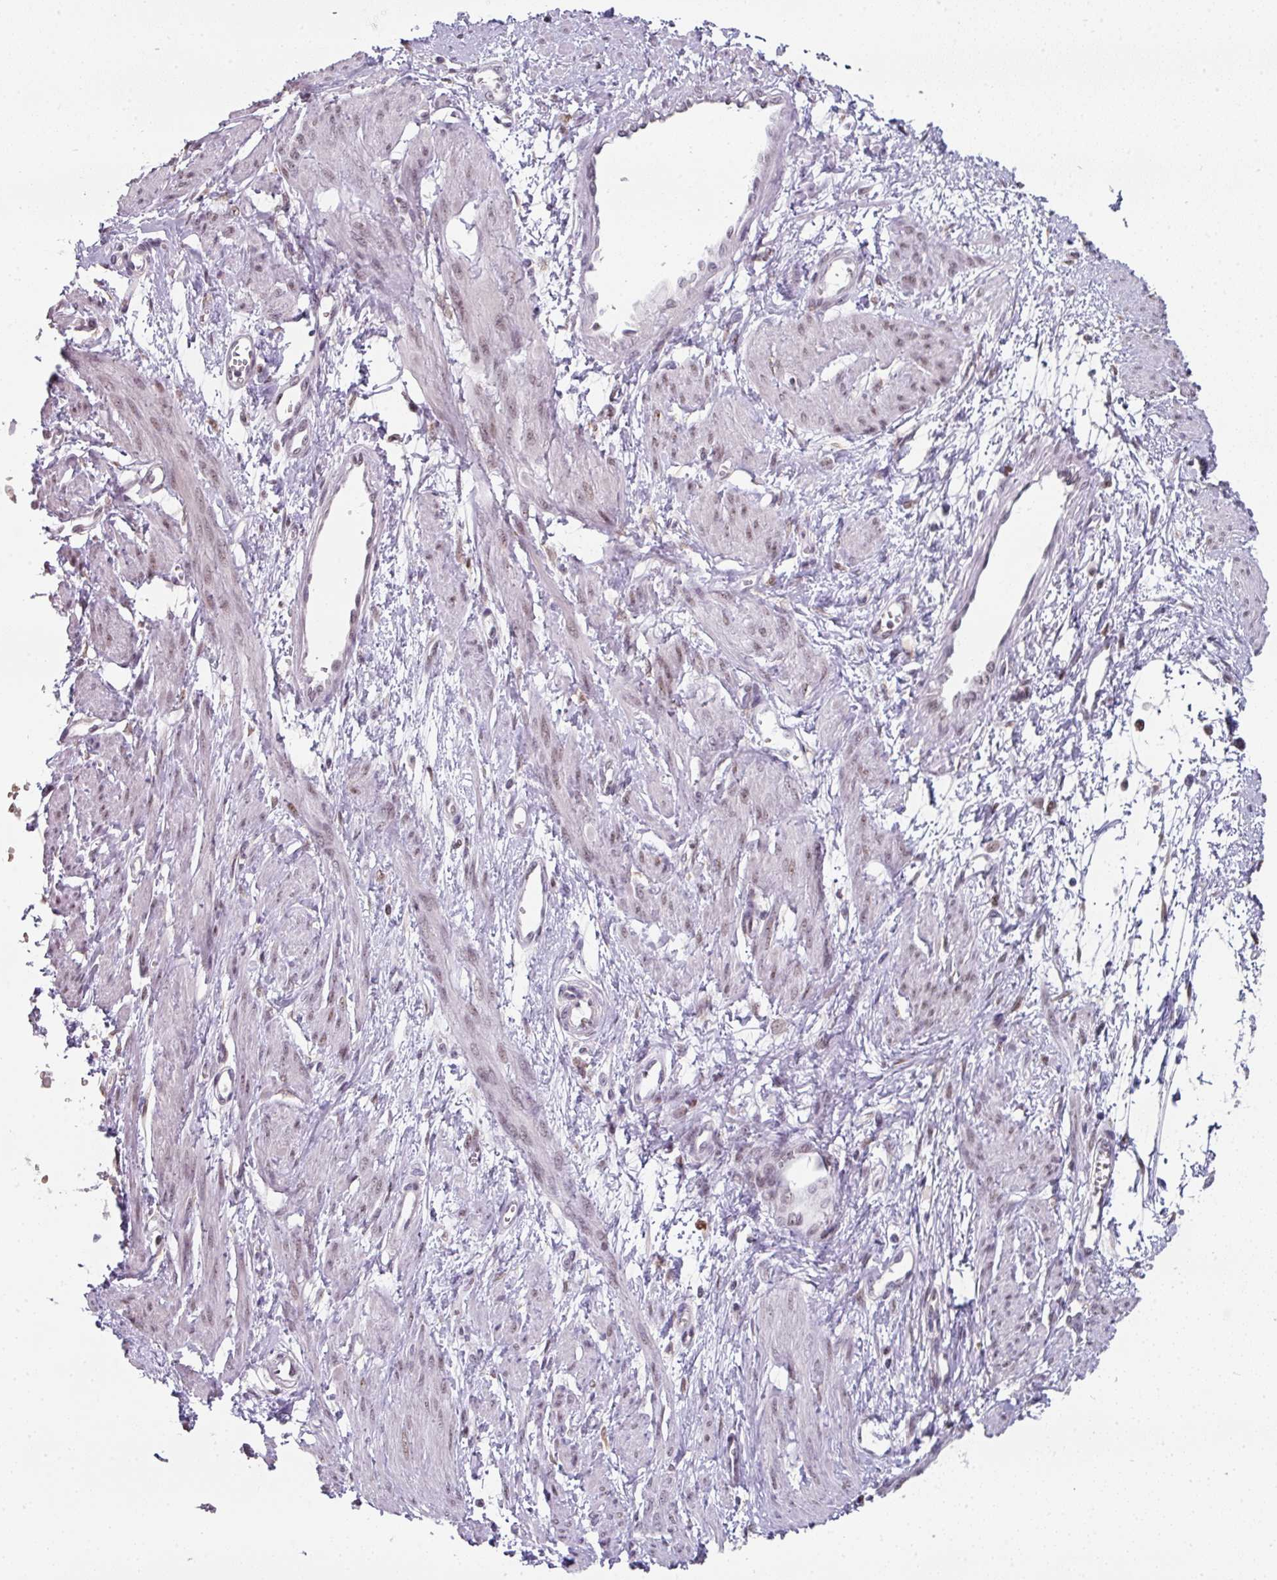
{"staining": {"intensity": "moderate", "quantity": "25%-75%", "location": "nuclear"}, "tissue": "smooth muscle", "cell_type": "Smooth muscle cells", "image_type": "normal", "snomed": [{"axis": "morphology", "description": "Normal tissue, NOS"}, {"axis": "topography", "description": "Smooth muscle"}, {"axis": "topography", "description": "Uterus"}], "caption": "The immunohistochemical stain labels moderate nuclear positivity in smooth muscle cells of normal smooth muscle. (IHC, brightfield microscopy, high magnification).", "gene": "ENSG00000283782", "patient": {"sex": "female", "age": 39}}